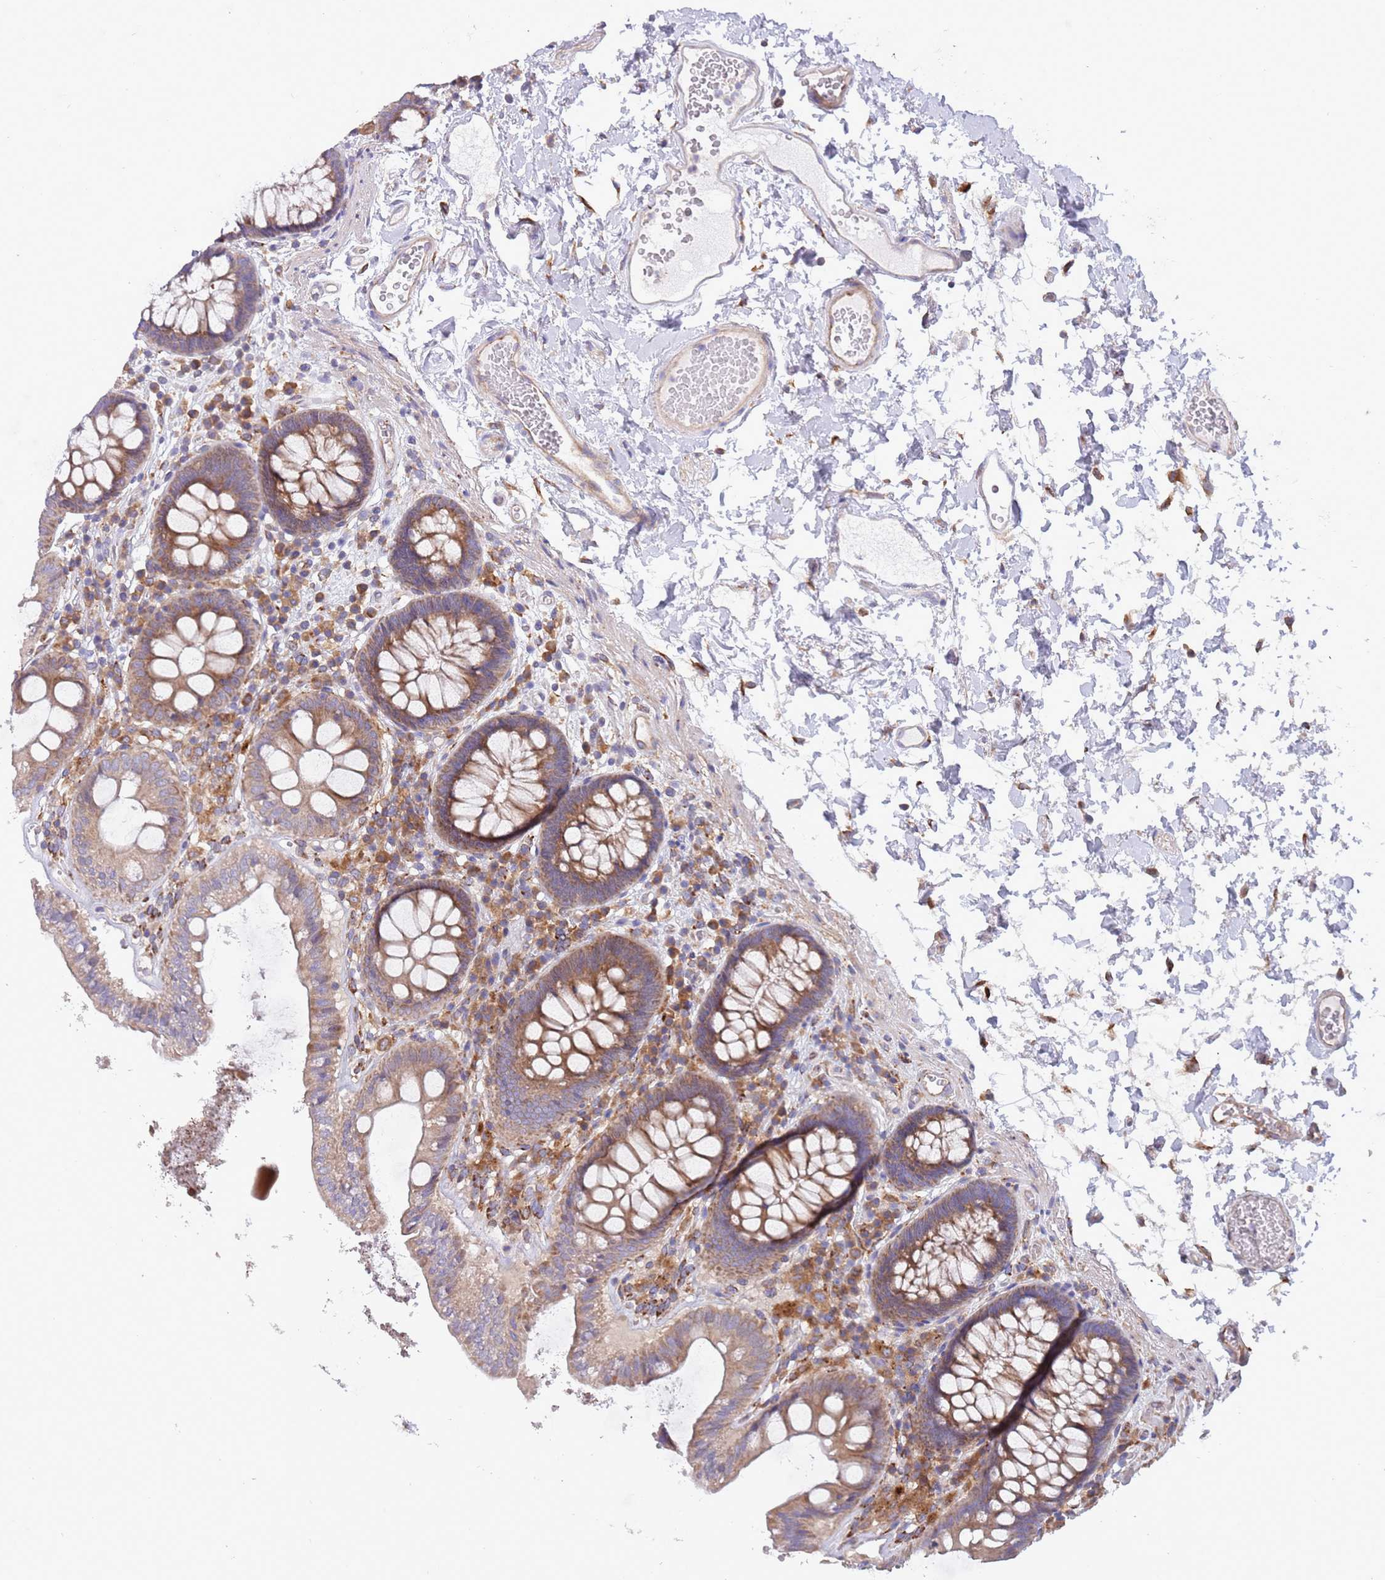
{"staining": {"intensity": "negative", "quantity": "none", "location": "none"}, "tissue": "colon", "cell_type": "Endothelial cells", "image_type": "normal", "snomed": [{"axis": "morphology", "description": "Normal tissue, NOS"}, {"axis": "topography", "description": "Colon"}], "caption": "DAB immunohistochemical staining of unremarkable human colon exhibits no significant staining in endothelial cells.", "gene": "ARMCX6", "patient": {"sex": "male", "age": 84}}